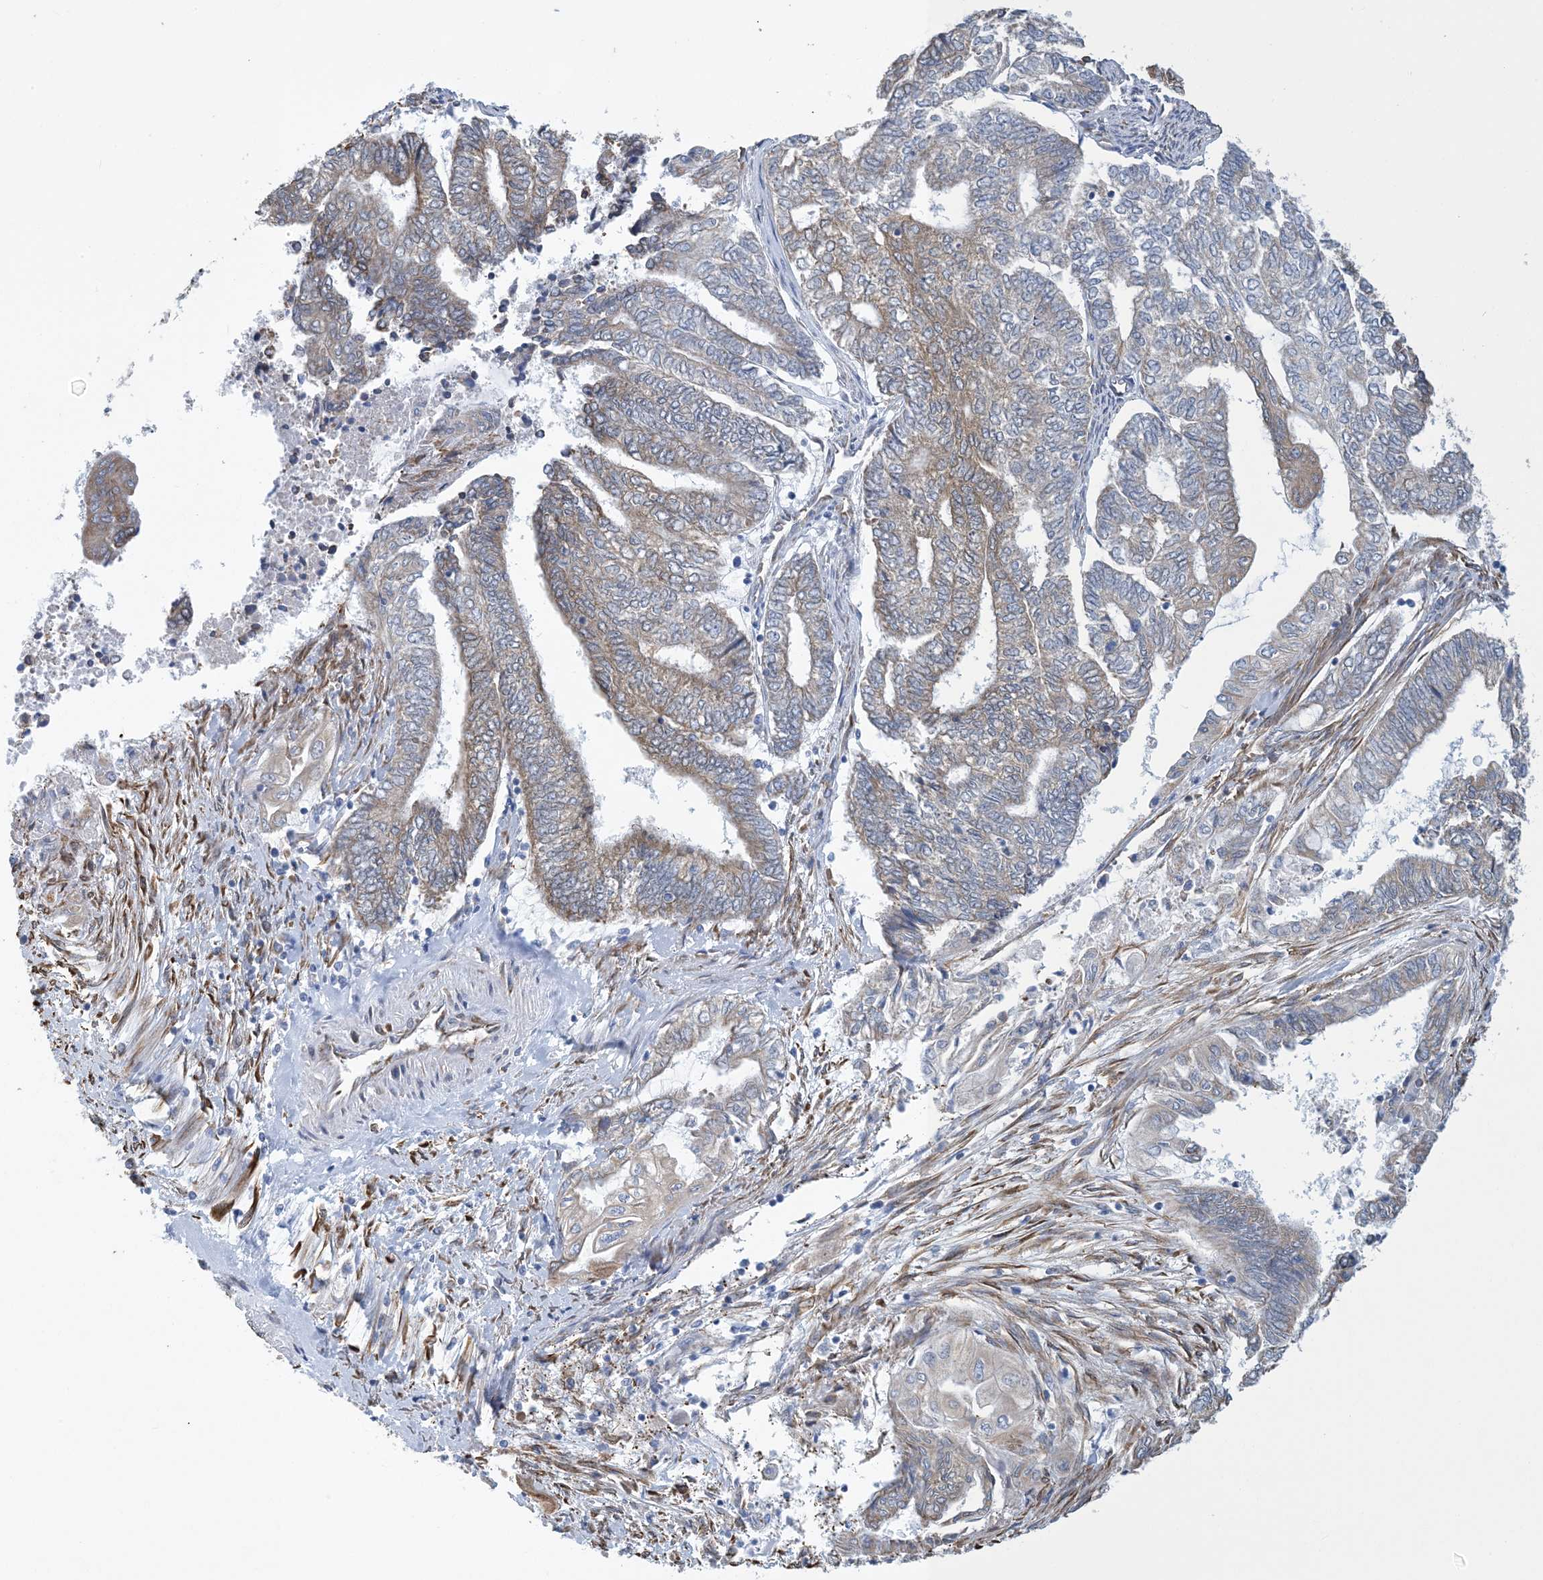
{"staining": {"intensity": "moderate", "quantity": "25%-75%", "location": "cytoplasmic/membranous"}, "tissue": "endometrial cancer", "cell_type": "Tumor cells", "image_type": "cancer", "snomed": [{"axis": "morphology", "description": "Adenocarcinoma, NOS"}, {"axis": "topography", "description": "Uterus"}, {"axis": "topography", "description": "Endometrium"}], "caption": "Immunohistochemistry of human endometrial cancer (adenocarcinoma) exhibits medium levels of moderate cytoplasmic/membranous positivity in about 25%-75% of tumor cells.", "gene": "CCDC14", "patient": {"sex": "female", "age": 70}}